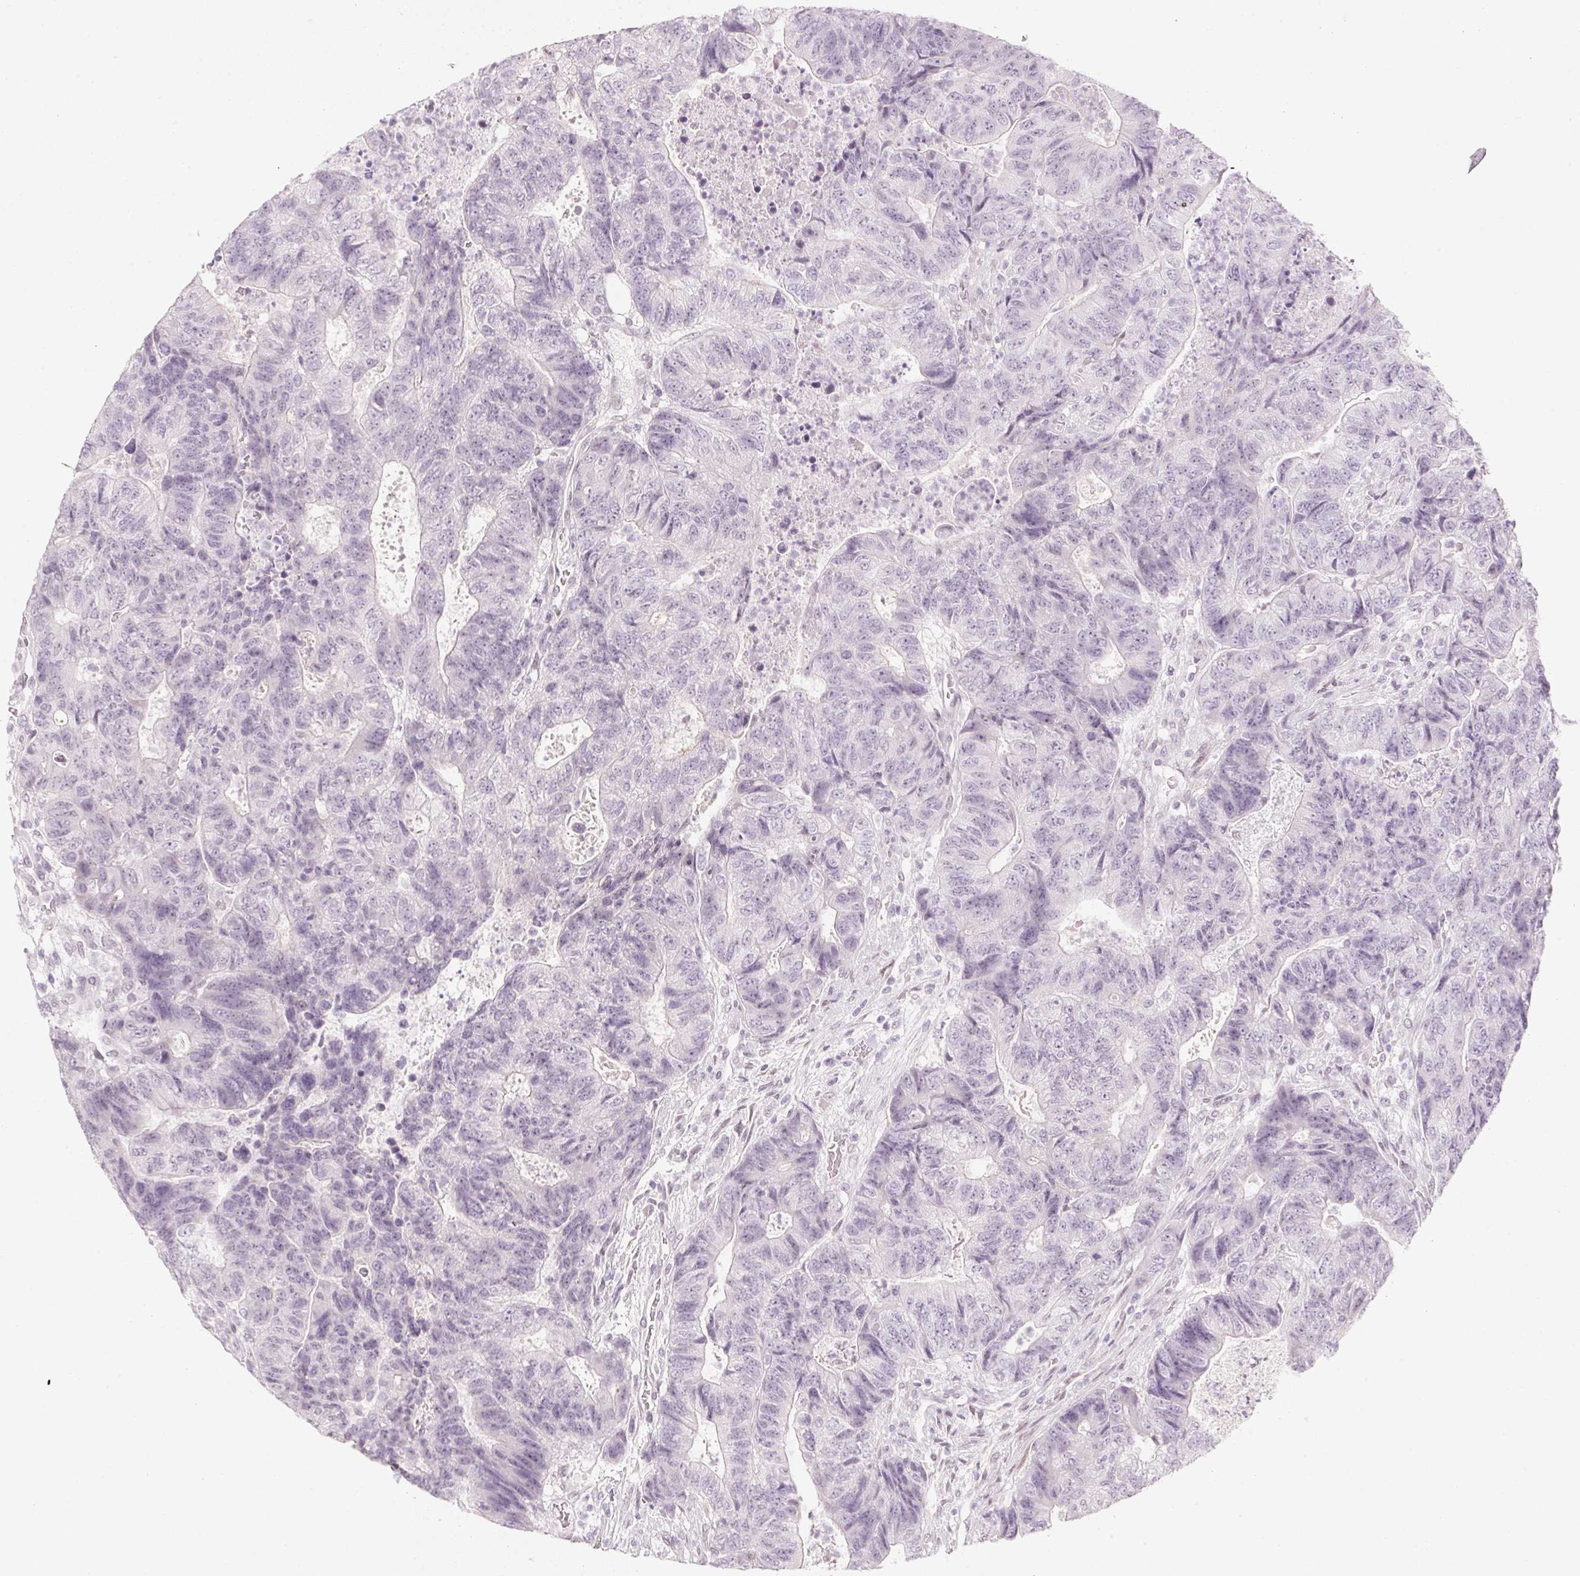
{"staining": {"intensity": "negative", "quantity": "none", "location": "none"}, "tissue": "colorectal cancer", "cell_type": "Tumor cells", "image_type": "cancer", "snomed": [{"axis": "morphology", "description": "Adenocarcinoma, NOS"}, {"axis": "topography", "description": "Colon"}], "caption": "A histopathology image of human adenocarcinoma (colorectal) is negative for staining in tumor cells.", "gene": "KCNQ2", "patient": {"sex": "female", "age": 48}}